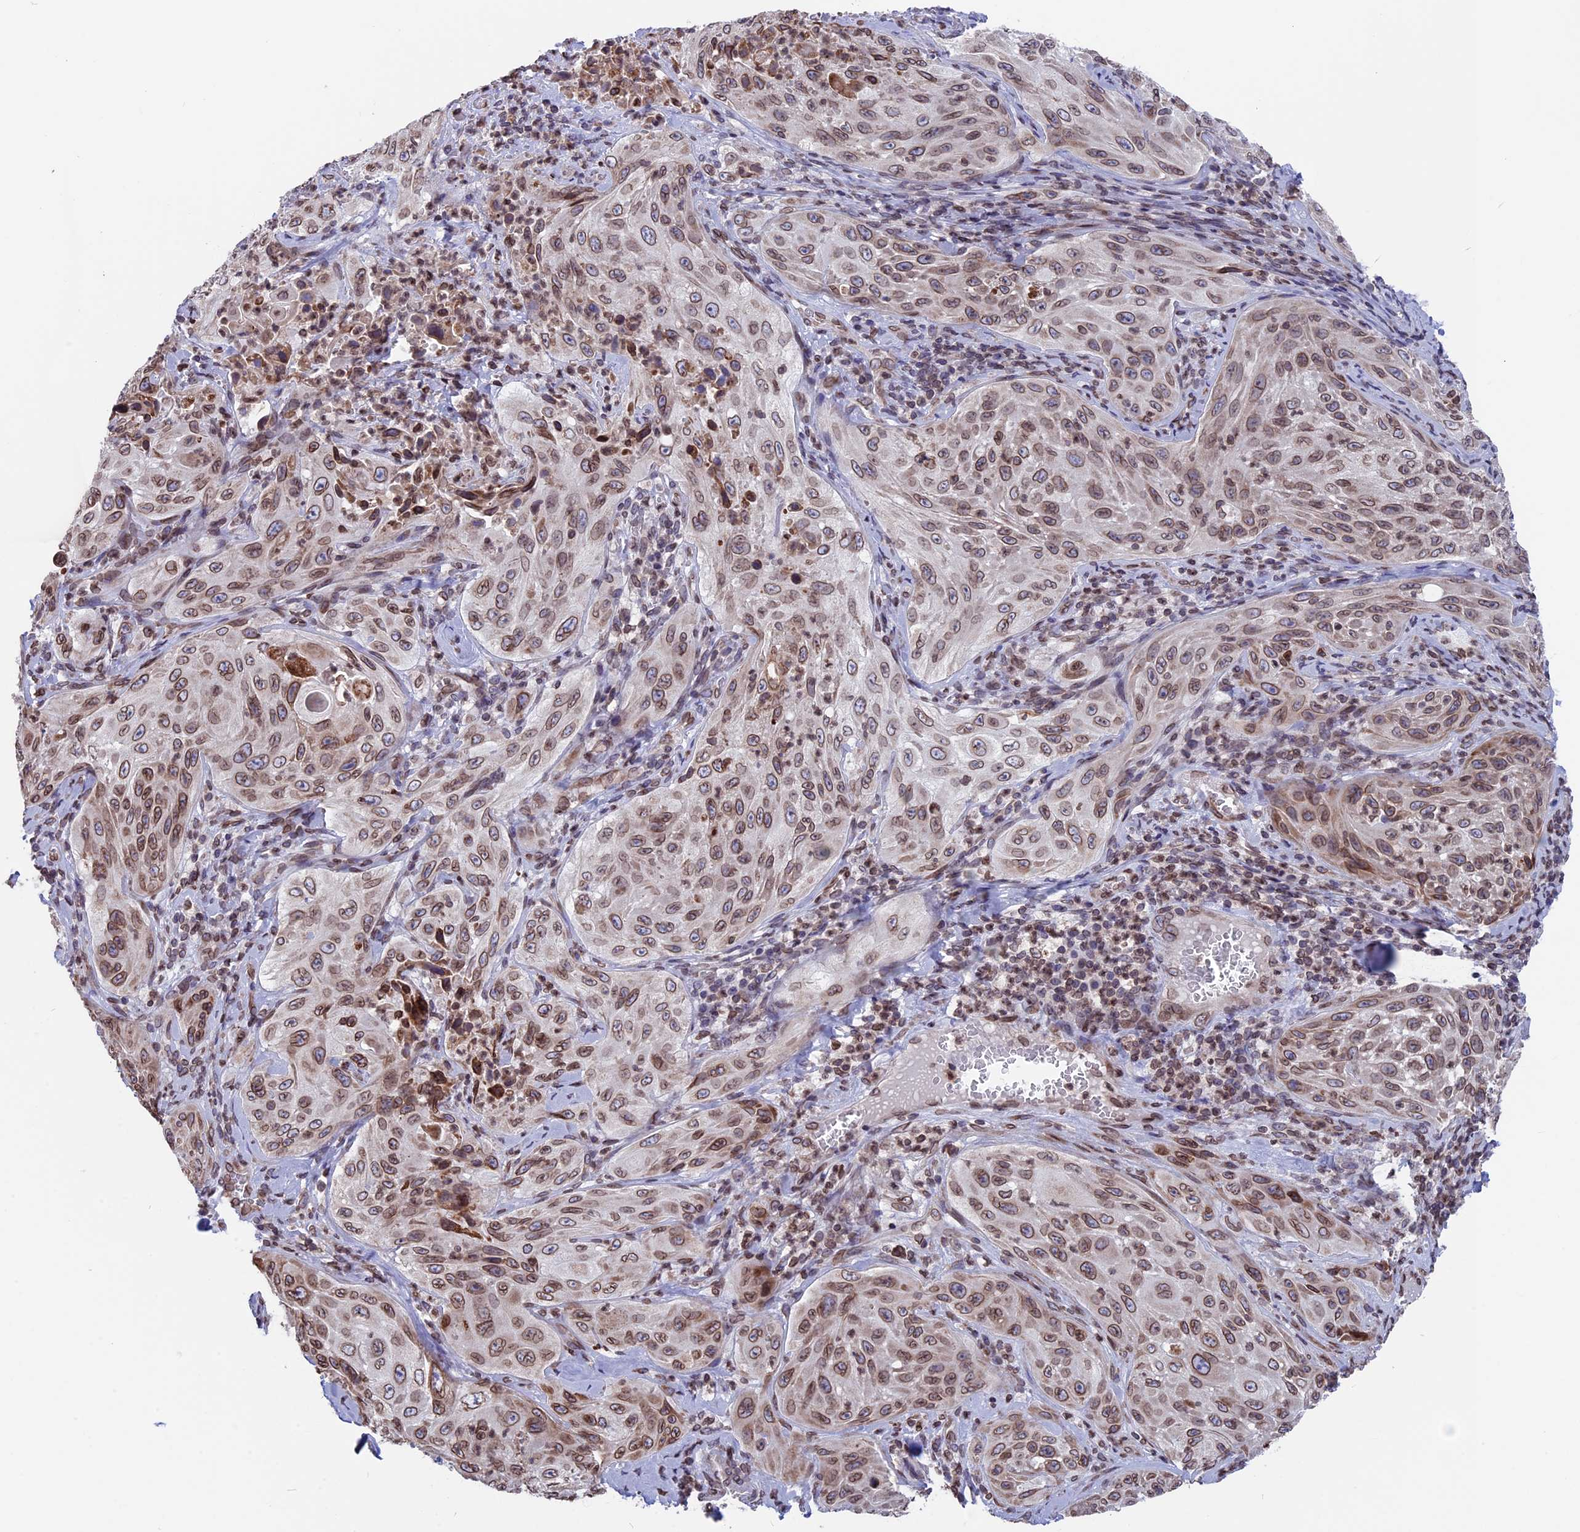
{"staining": {"intensity": "moderate", "quantity": ">75%", "location": "cytoplasmic/membranous,nuclear"}, "tissue": "cervical cancer", "cell_type": "Tumor cells", "image_type": "cancer", "snomed": [{"axis": "morphology", "description": "Squamous cell carcinoma, NOS"}, {"axis": "topography", "description": "Cervix"}], "caption": "Immunohistochemistry (DAB (3,3'-diaminobenzidine)) staining of human squamous cell carcinoma (cervical) demonstrates moderate cytoplasmic/membranous and nuclear protein positivity in approximately >75% of tumor cells.", "gene": "PTCHD4", "patient": {"sex": "female", "age": 42}}